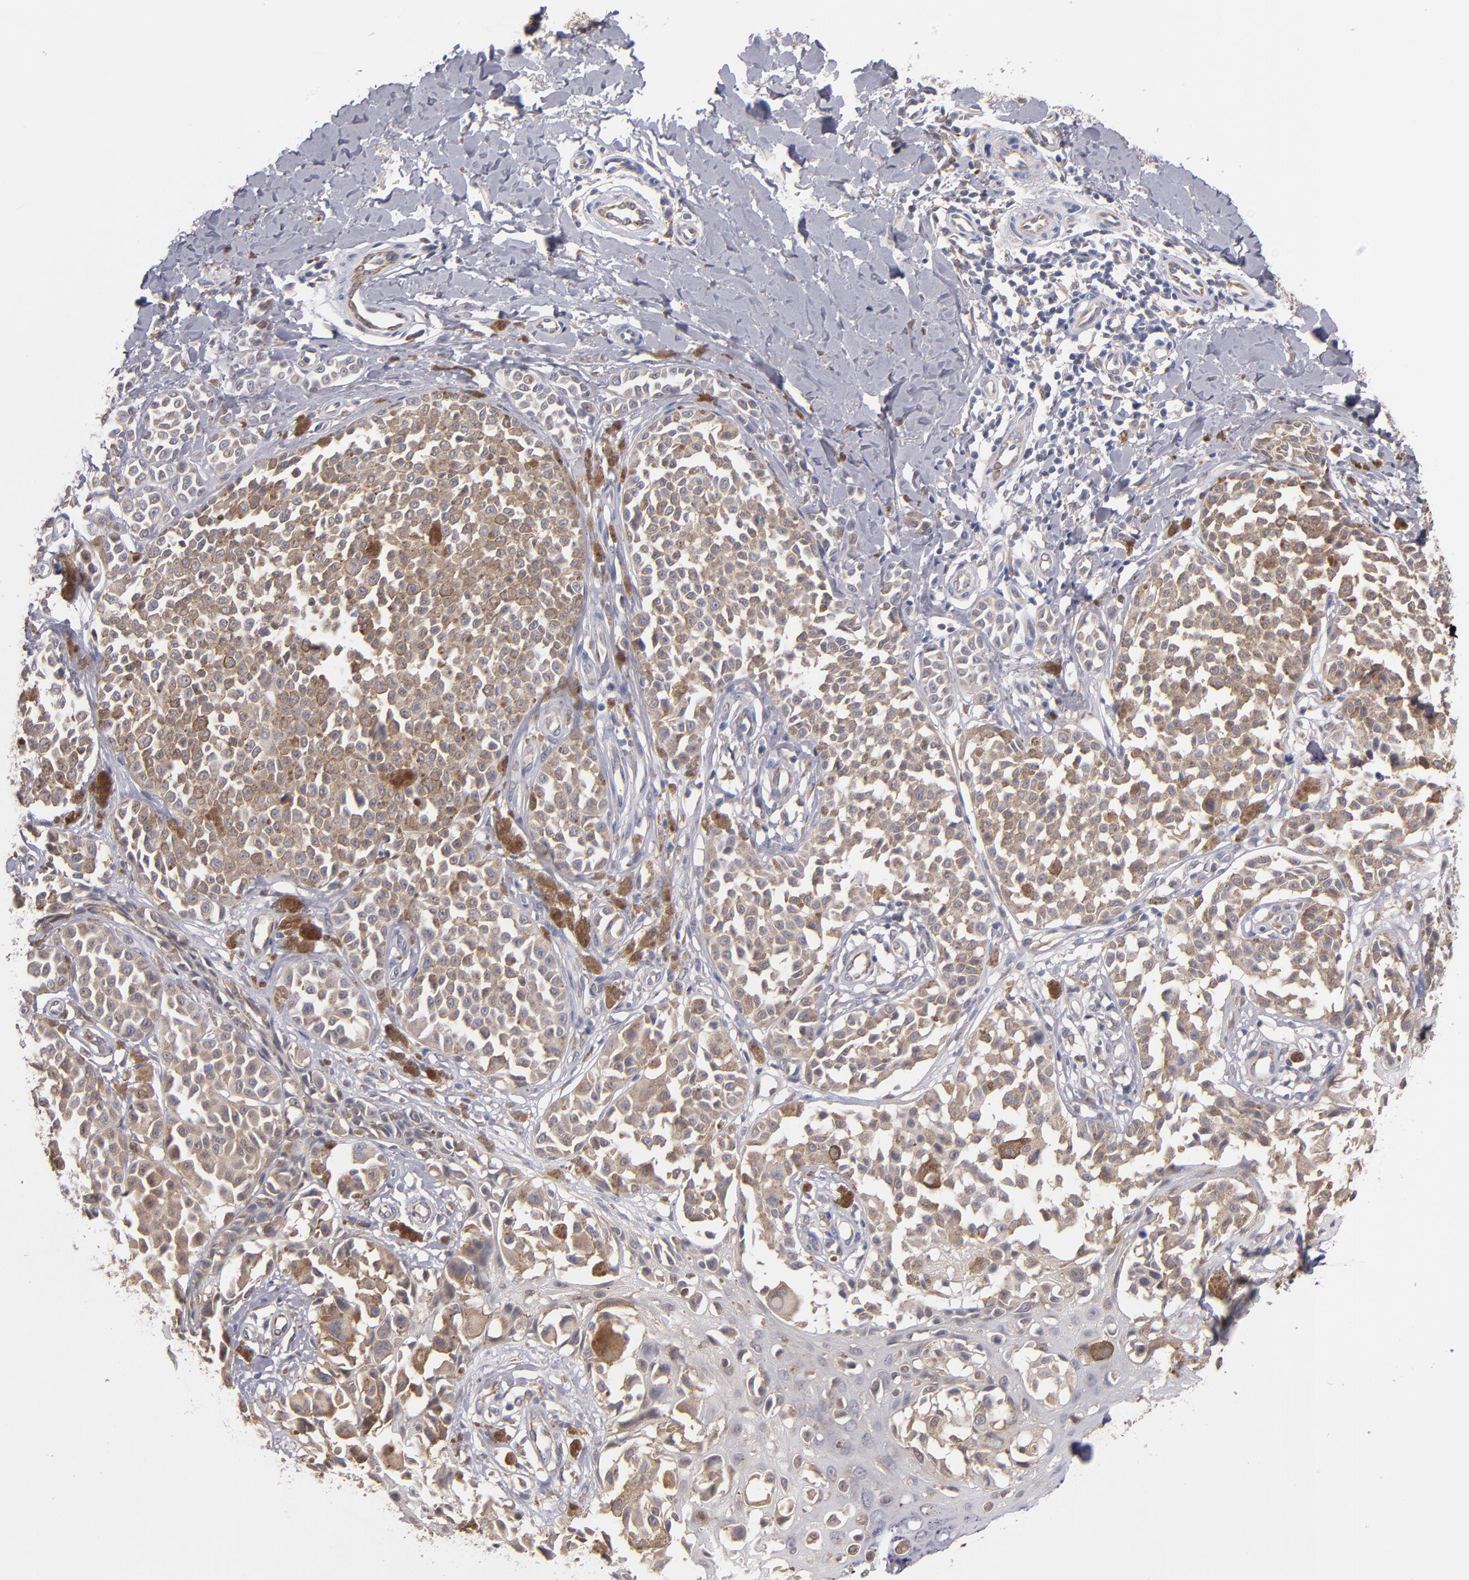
{"staining": {"intensity": "moderate", "quantity": ">75%", "location": "cytoplasmic/membranous"}, "tissue": "melanoma", "cell_type": "Tumor cells", "image_type": "cancer", "snomed": [{"axis": "morphology", "description": "Malignant melanoma, NOS"}, {"axis": "topography", "description": "Skin"}], "caption": "Human melanoma stained with a protein marker shows moderate staining in tumor cells.", "gene": "GMFG", "patient": {"sex": "female", "age": 38}}